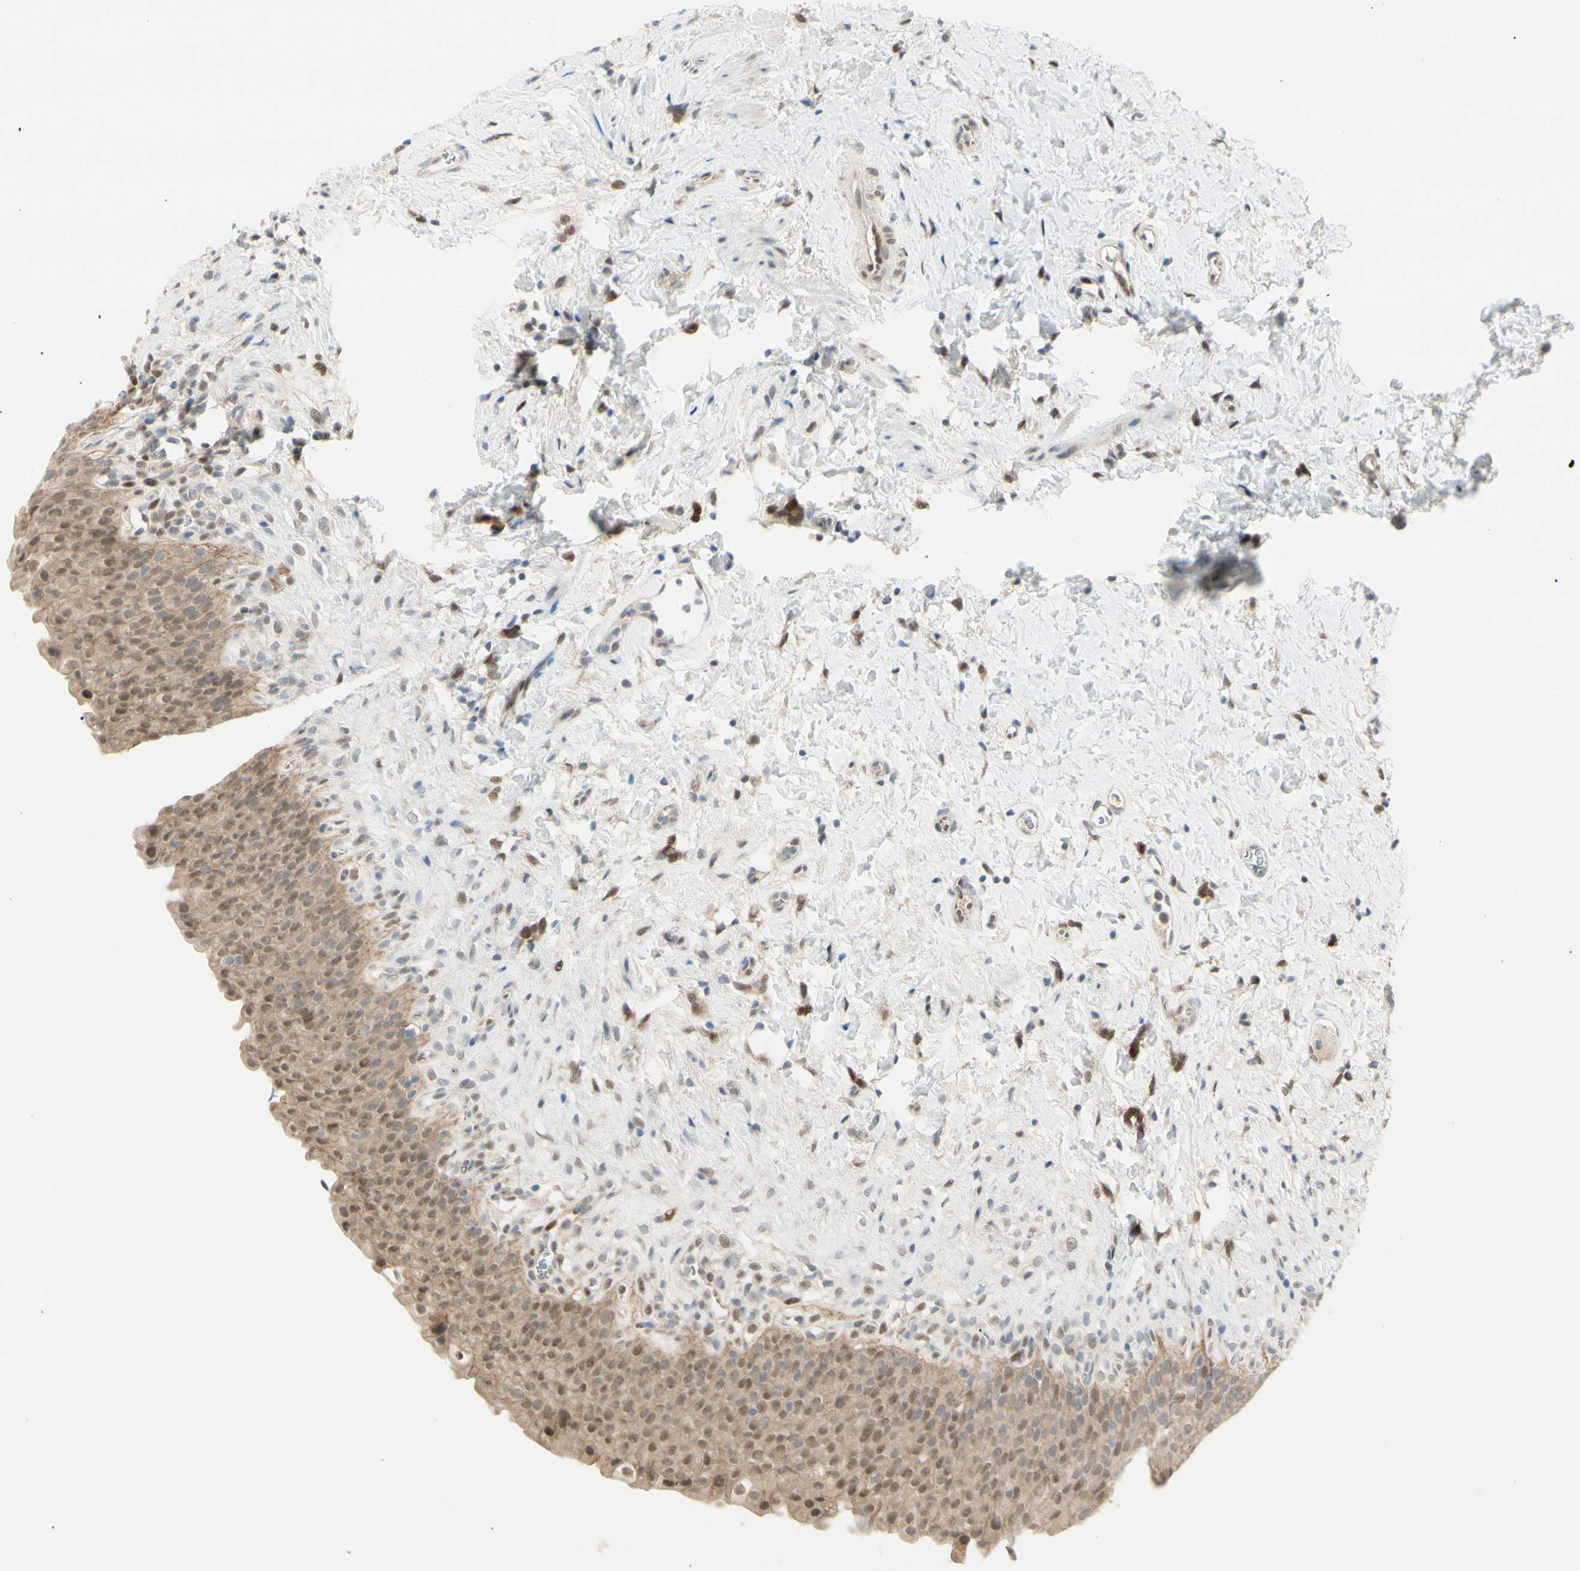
{"staining": {"intensity": "moderate", "quantity": ">75%", "location": "cytoplasmic/membranous,nuclear"}, "tissue": "urinary bladder", "cell_type": "Urothelial cells", "image_type": "normal", "snomed": [{"axis": "morphology", "description": "Normal tissue, NOS"}, {"axis": "topography", "description": "Urinary bladder"}], "caption": "Urothelial cells reveal medium levels of moderate cytoplasmic/membranous,nuclear staining in approximately >75% of cells in unremarkable human urinary bladder. The staining was performed using DAB, with brown indicating positive protein expression. Nuclei are stained blue with hematoxylin.", "gene": "PTTG1", "patient": {"sex": "female", "age": 79}}